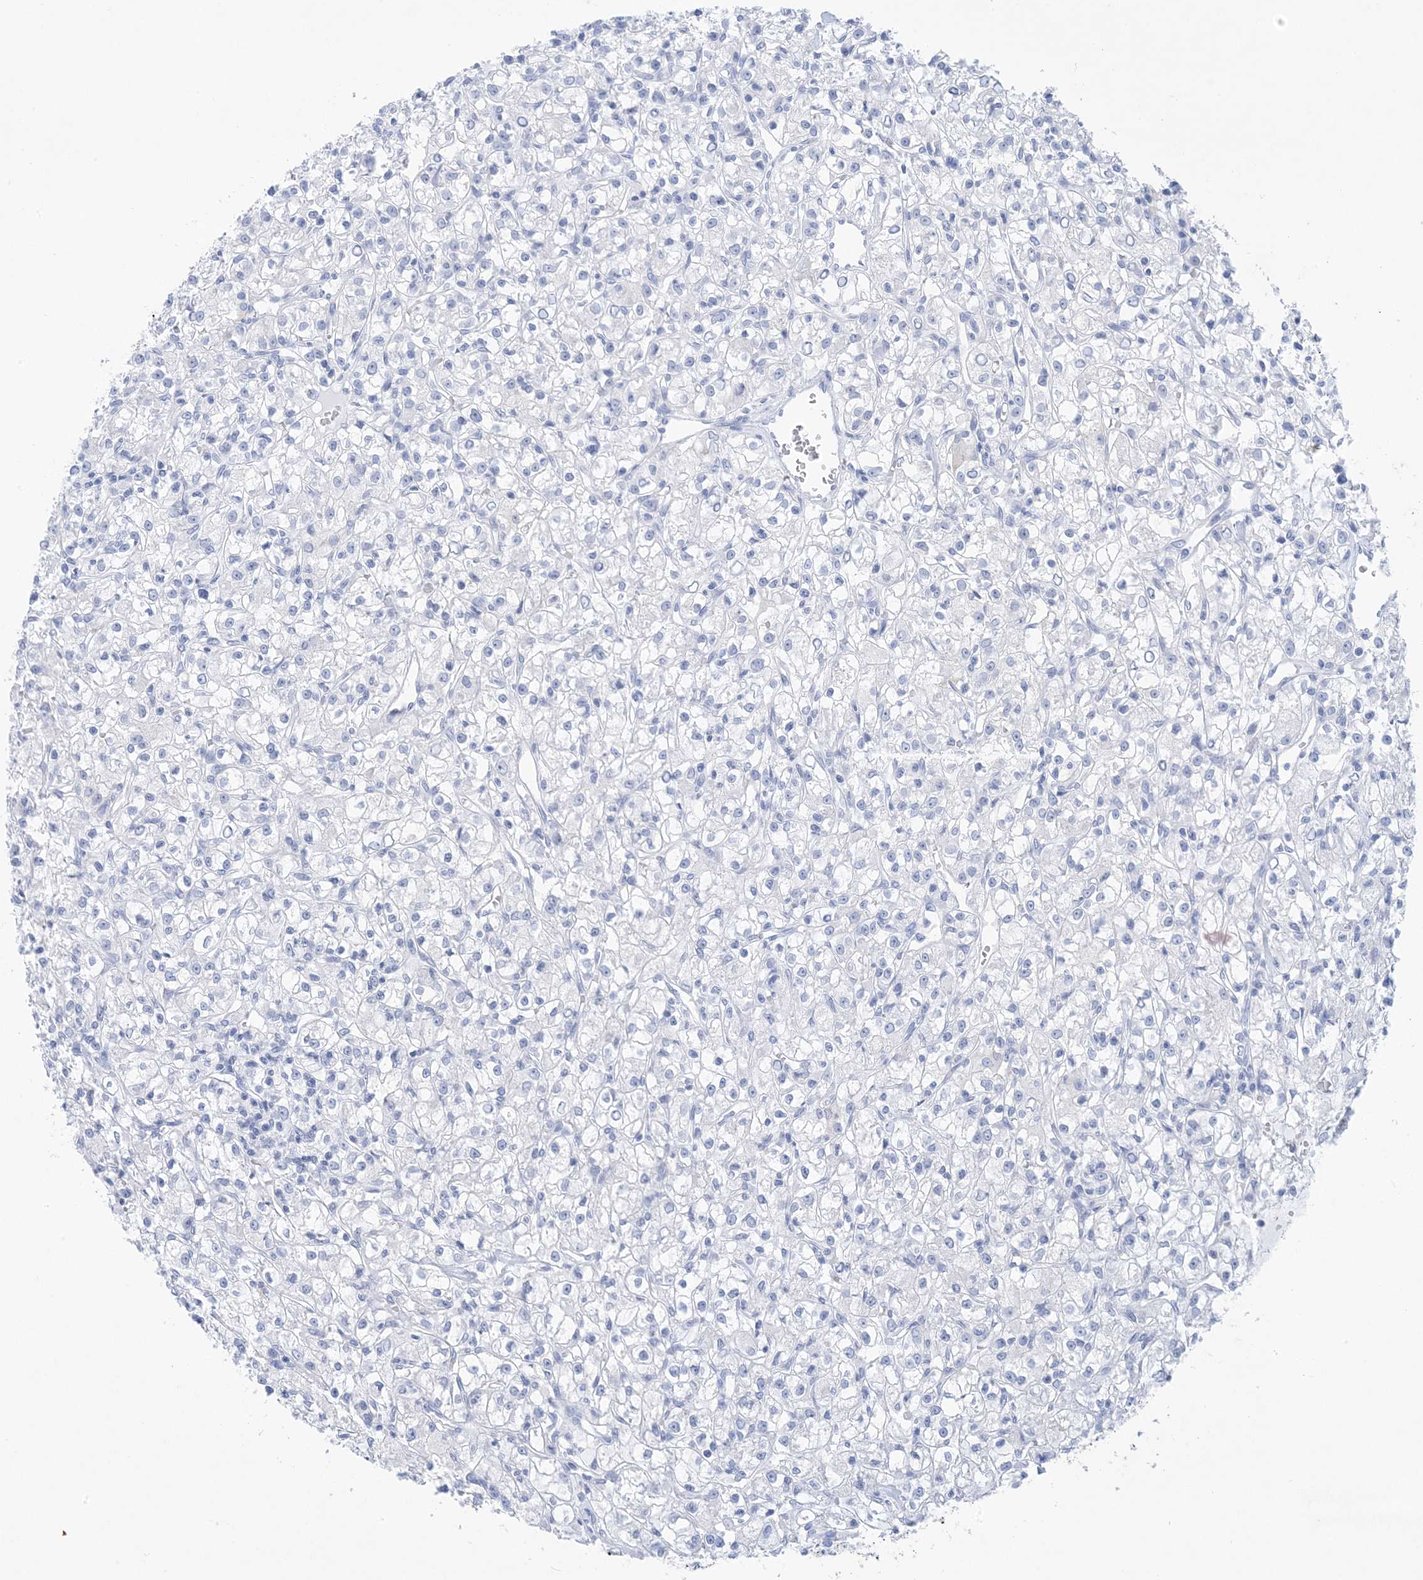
{"staining": {"intensity": "negative", "quantity": "none", "location": "none"}, "tissue": "renal cancer", "cell_type": "Tumor cells", "image_type": "cancer", "snomed": [{"axis": "morphology", "description": "Adenocarcinoma, NOS"}, {"axis": "topography", "description": "Kidney"}], "caption": "Renal cancer was stained to show a protein in brown. There is no significant positivity in tumor cells.", "gene": "SH3YL1", "patient": {"sex": "female", "age": 59}}